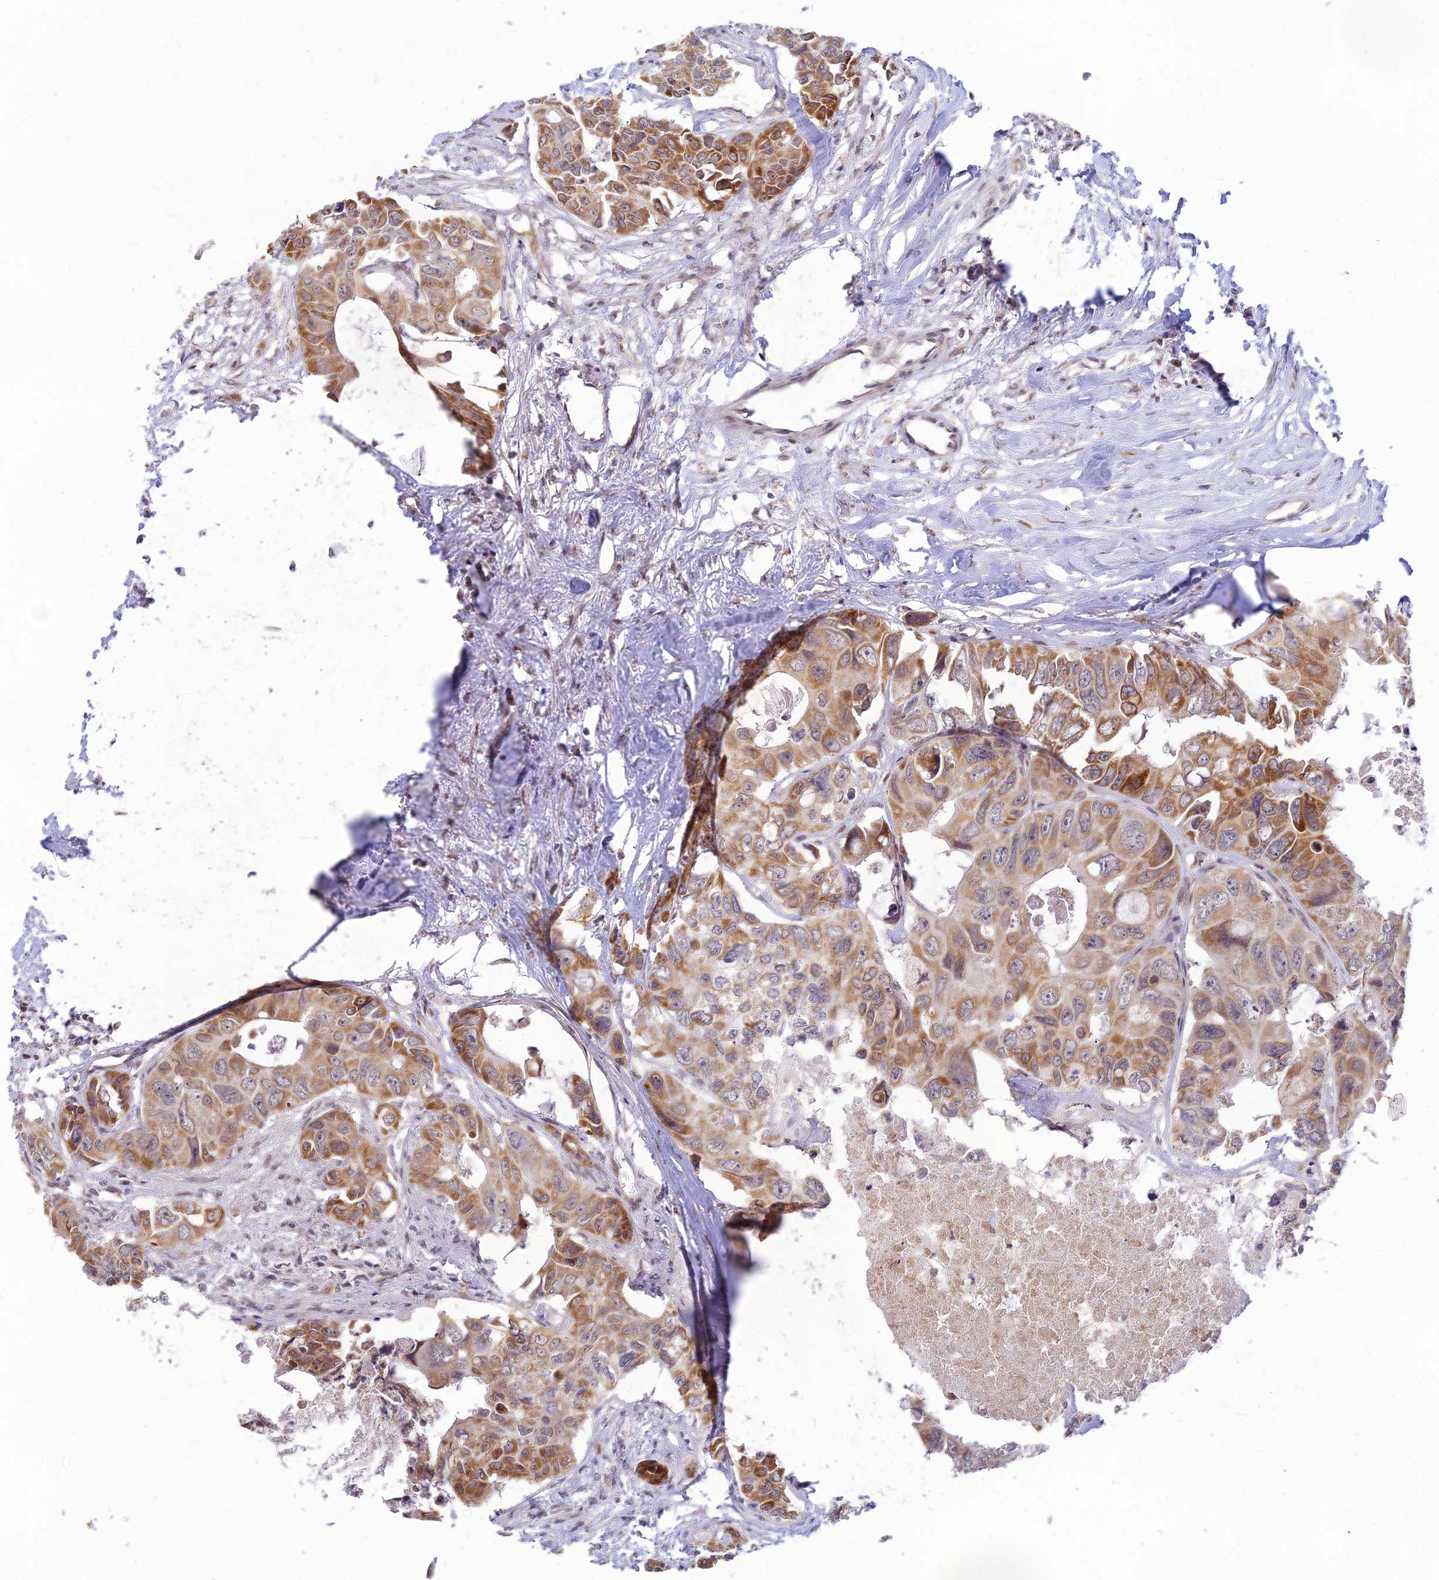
{"staining": {"intensity": "moderate", "quantity": ">75%", "location": "cytoplasmic/membranous"}, "tissue": "colorectal cancer", "cell_type": "Tumor cells", "image_type": "cancer", "snomed": [{"axis": "morphology", "description": "Adenocarcinoma, NOS"}, {"axis": "topography", "description": "Rectum"}], "caption": "Colorectal adenocarcinoma stained with immunohistochemistry (IHC) displays moderate cytoplasmic/membranous positivity in about >75% of tumor cells.", "gene": "MICOS13", "patient": {"sex": "male", "age": 87}}